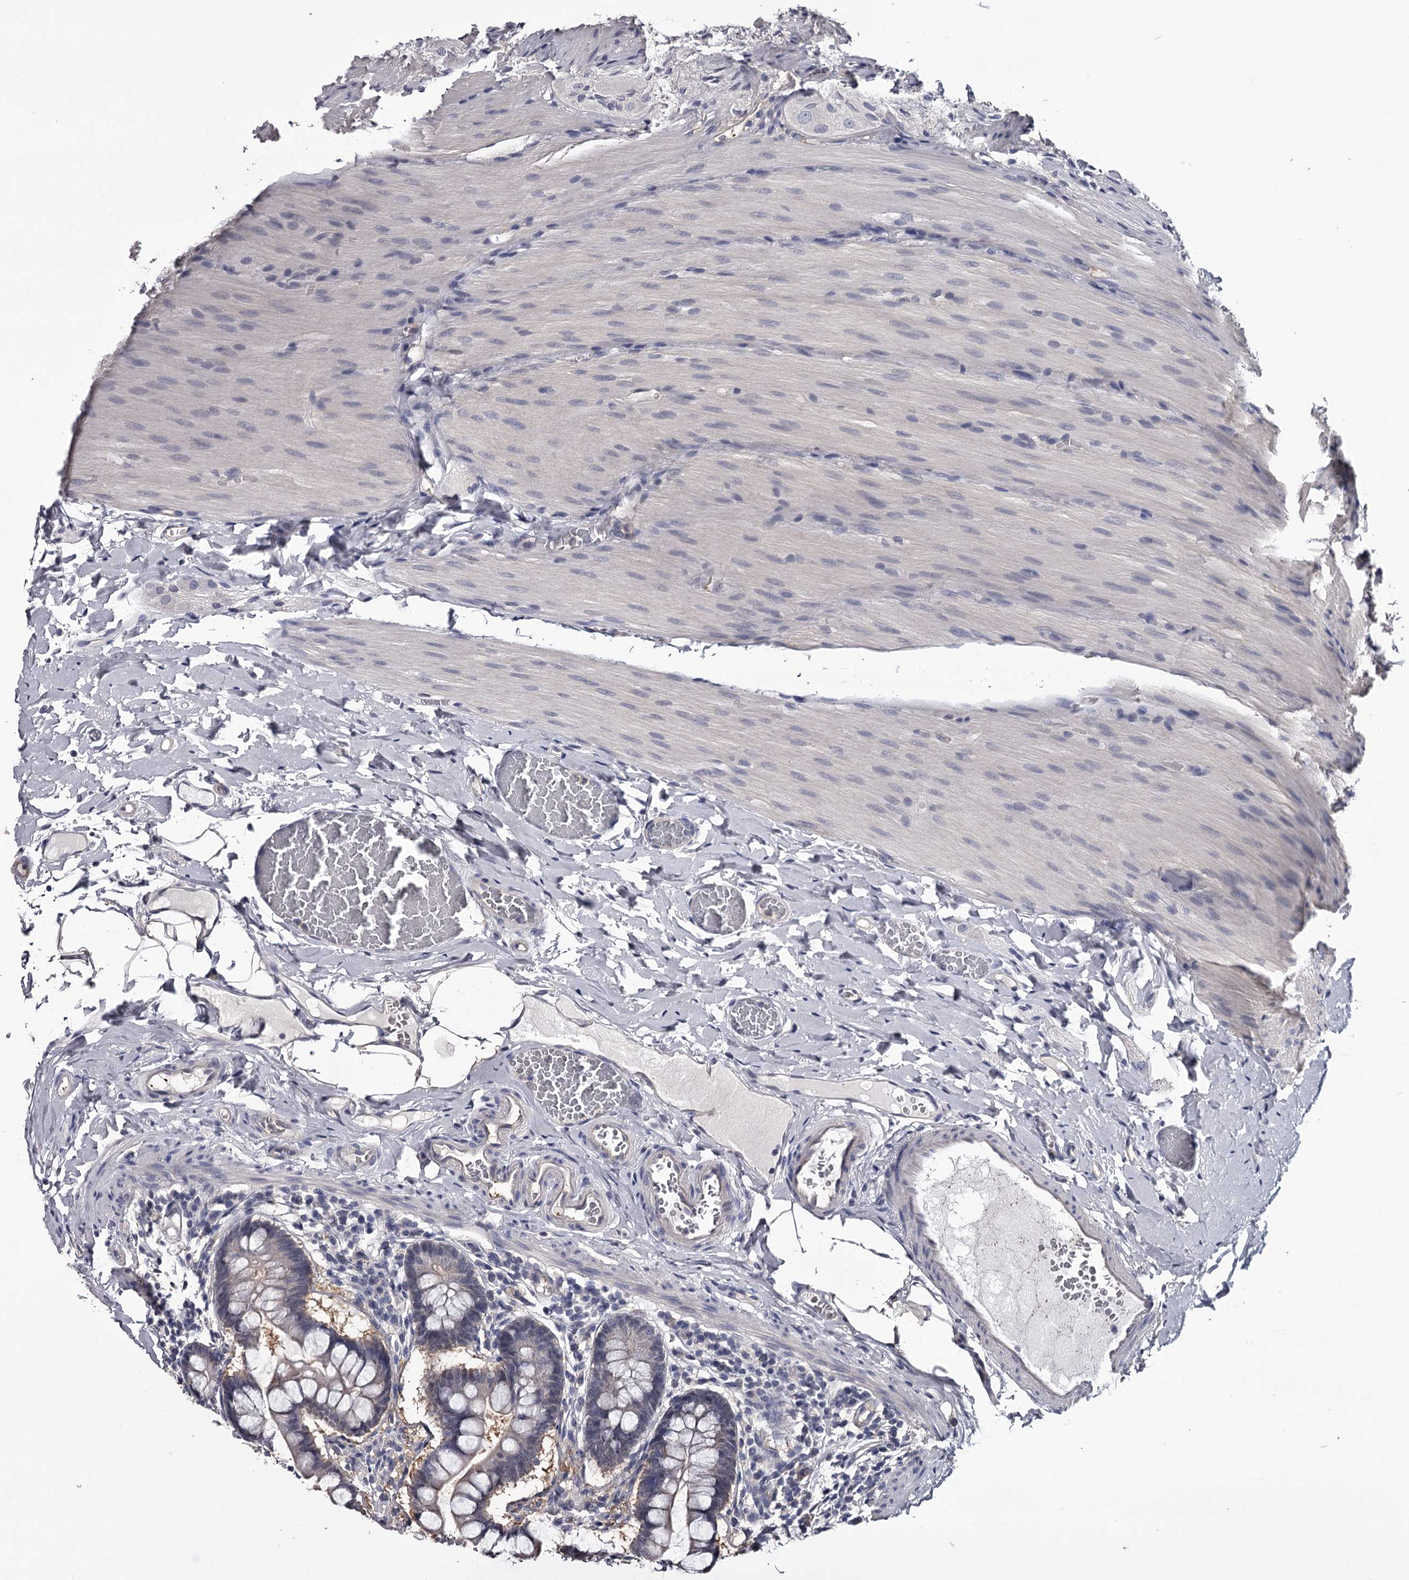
{"staining": {"intensity": "negative", "quantity": "none", "location": "none"}, "tissue": "small intestine", "cell_type": "Glandular cells", "image_type": "normal", "snomed": [{"axis": "morphology", "description": "Normal tissue, NOS"}, {"axis": "topography", "description": "Small intestine"}], "caption": "Small intestine was stained to show a protein in brown. There is no significant staining in glandular cells. Brightfield microscopy of IHC stained with DAB (3,3'-diaminobenzidine) (brown) and hematoxylin (blue), captured at high magnification.", "gene": "GSTO1", "patient": {"sex": "male", "age": 41}}